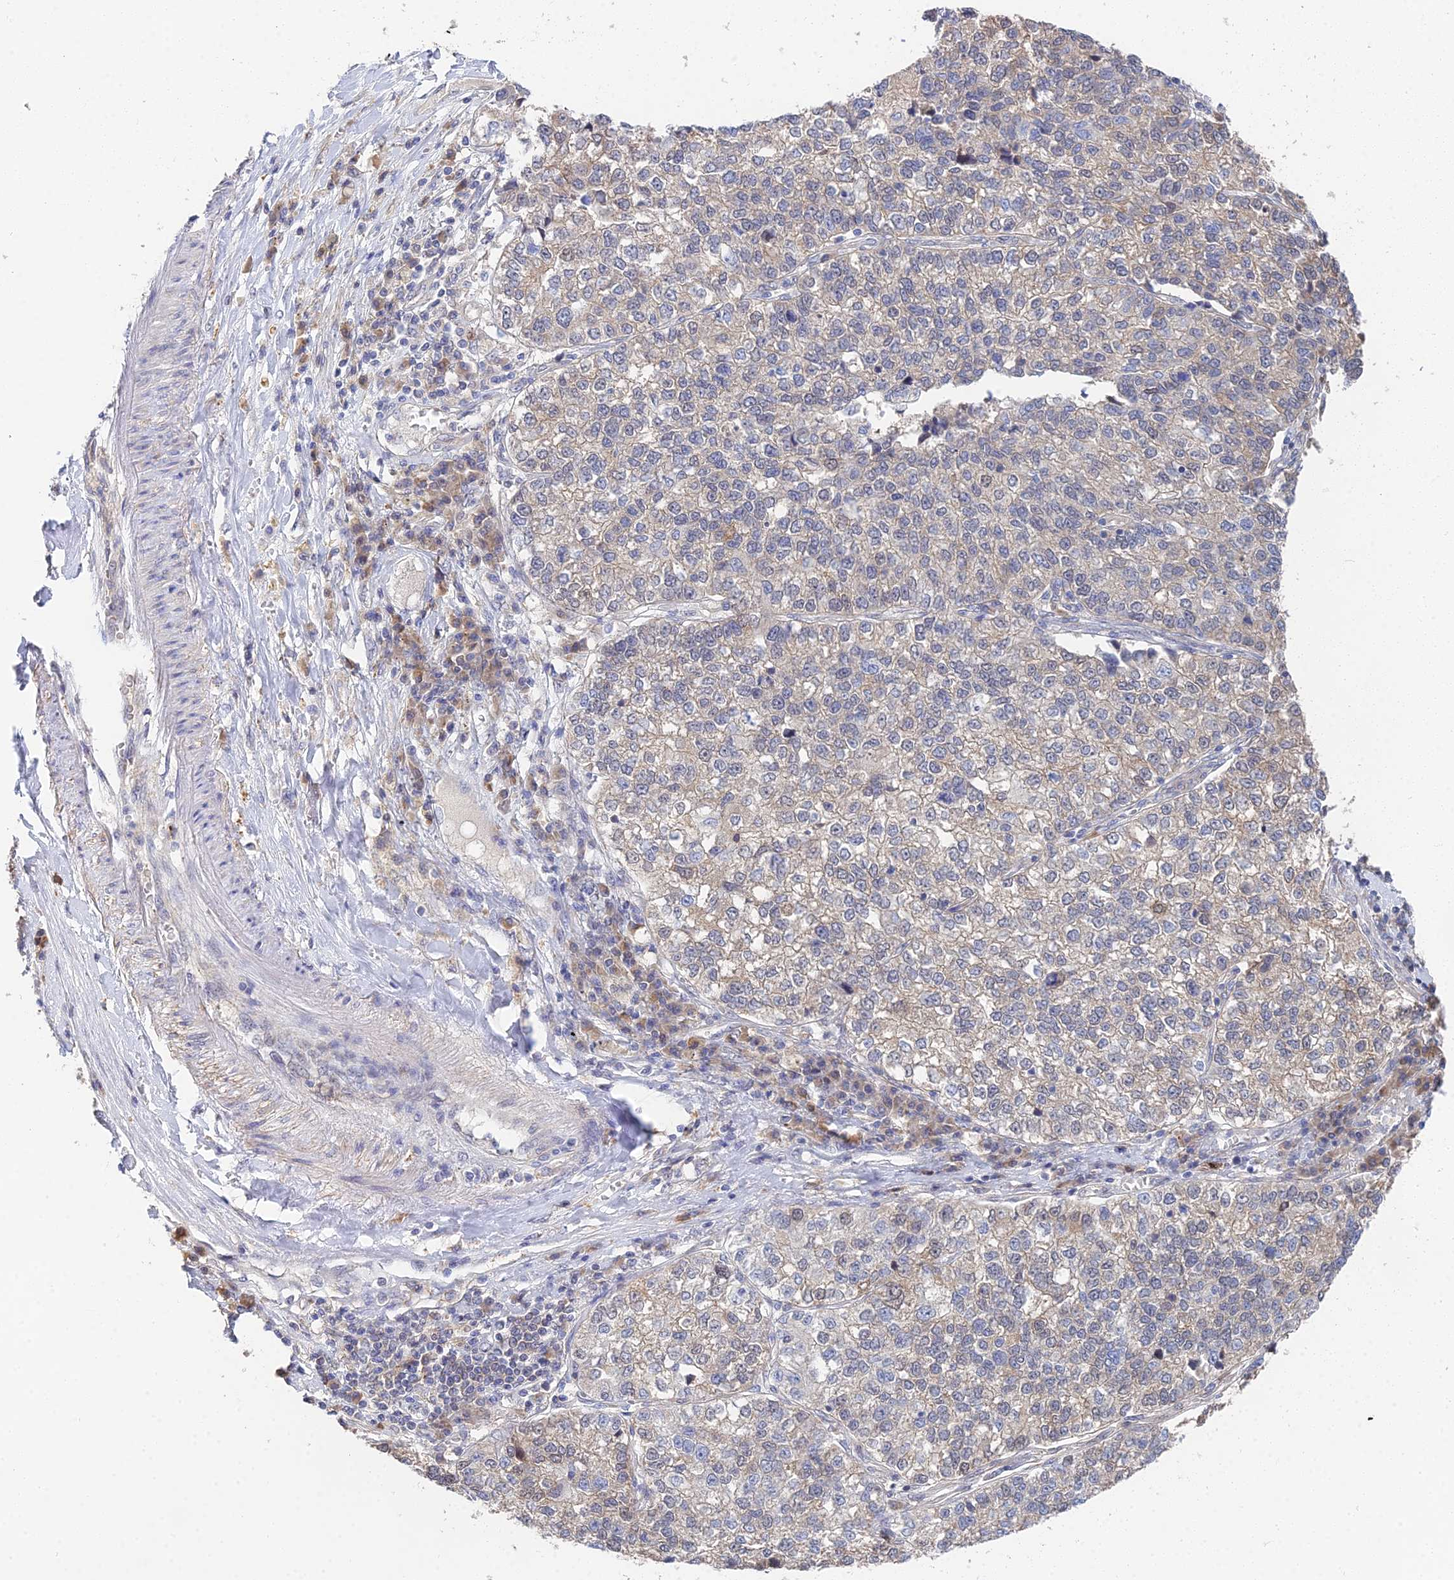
{"staining": {"intensity": "weak", "quantity": "<25%", "location": "cytoplasmic/membranous"}, "tissue": "lung cancer", "cell_type": "Tumor cells", "image_type": "cancer", "snomed": [{"axis": "morphology", "description": "Adenocarcinoma, NOS"}, {"axis": "topography", "description": "Lung"}], "caption": "The micrograph shows no significant positivity in tumor cells of lung cancer (adenocarcinoma). (DAB immunohistochemistry, high magnification).", "gene": "DNAH14", "patient": {"sex": "male", "age": 49}}